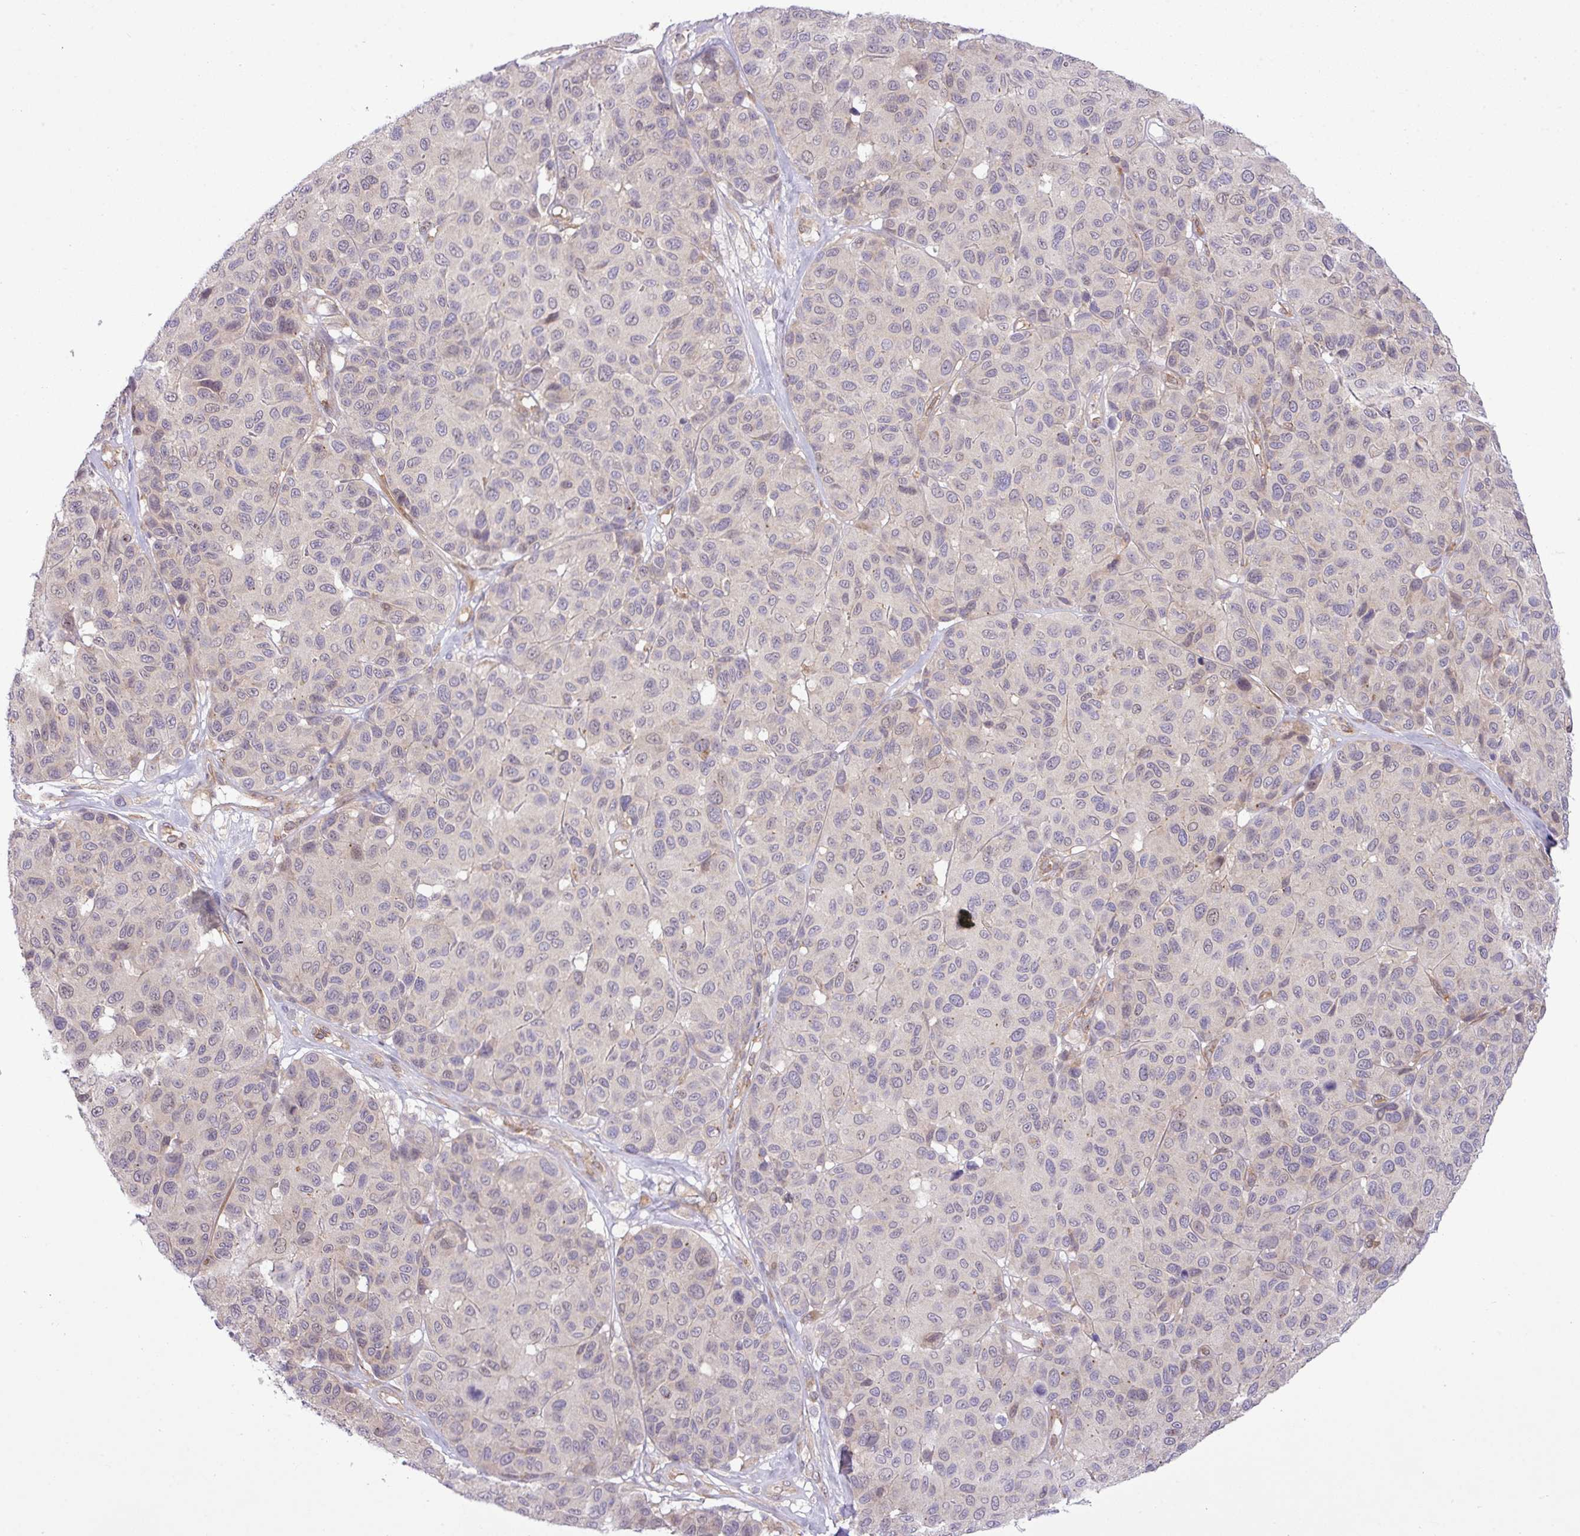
{"staining": {"intensity": "negative", "quantity": "none", "location": "none"}, "tissue": "melanoma", "cell_type": "Tumor cells", "image_type": "cancer", "snomed": [{"axis": "morphology", "description": "Malignant melanoma, NOS"}, {"axis": "topography", "description": "Skin"}], "caption": "Immunohistochemical staining of human melanoma shows no significant expression in tumor cells.", "gene": "FAM222B", "patient": {"sex": "female", "age": 66}}